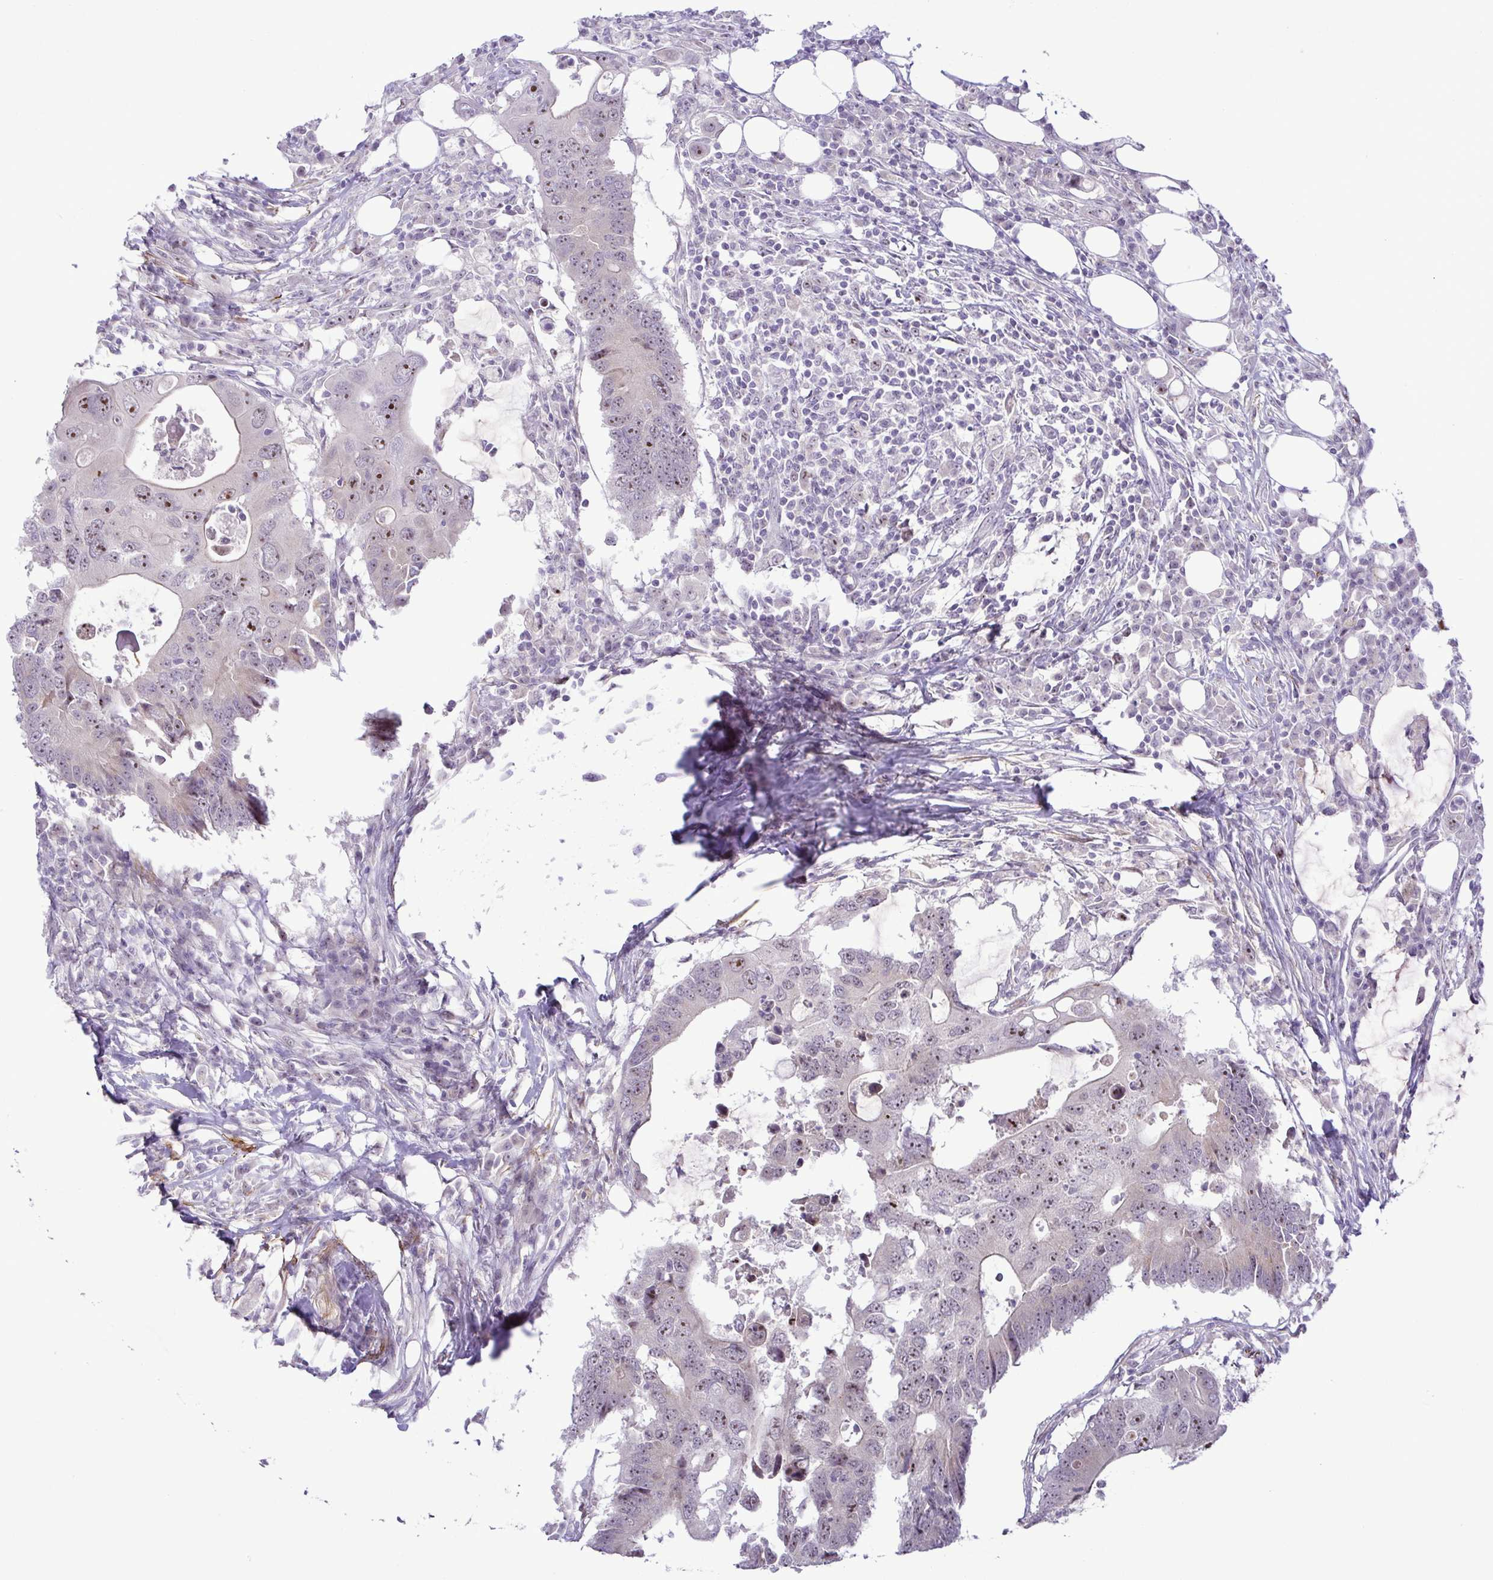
{"staining": {"intensity": "weak", "quantity": "25%-75%", "location": "nuclear"}, "tissue": "colorectal cancer", "cell_type": "Tumor cells", "image_type": "cancer", "snomed": [{"axis": "morphology", "description": "Adenocarcinoma, NOS"}, {"axis": "topography", "description": "Colon"}], "caption": "About 25%-75% of tumor cells in human colorectal cancer (adenocarcinoma) exhibit weak nuclear protein staining as visualized by brown immunohistochemical staining.", "gene": "RSL24D1", "patient": {"sex": "male", "age": 71}}